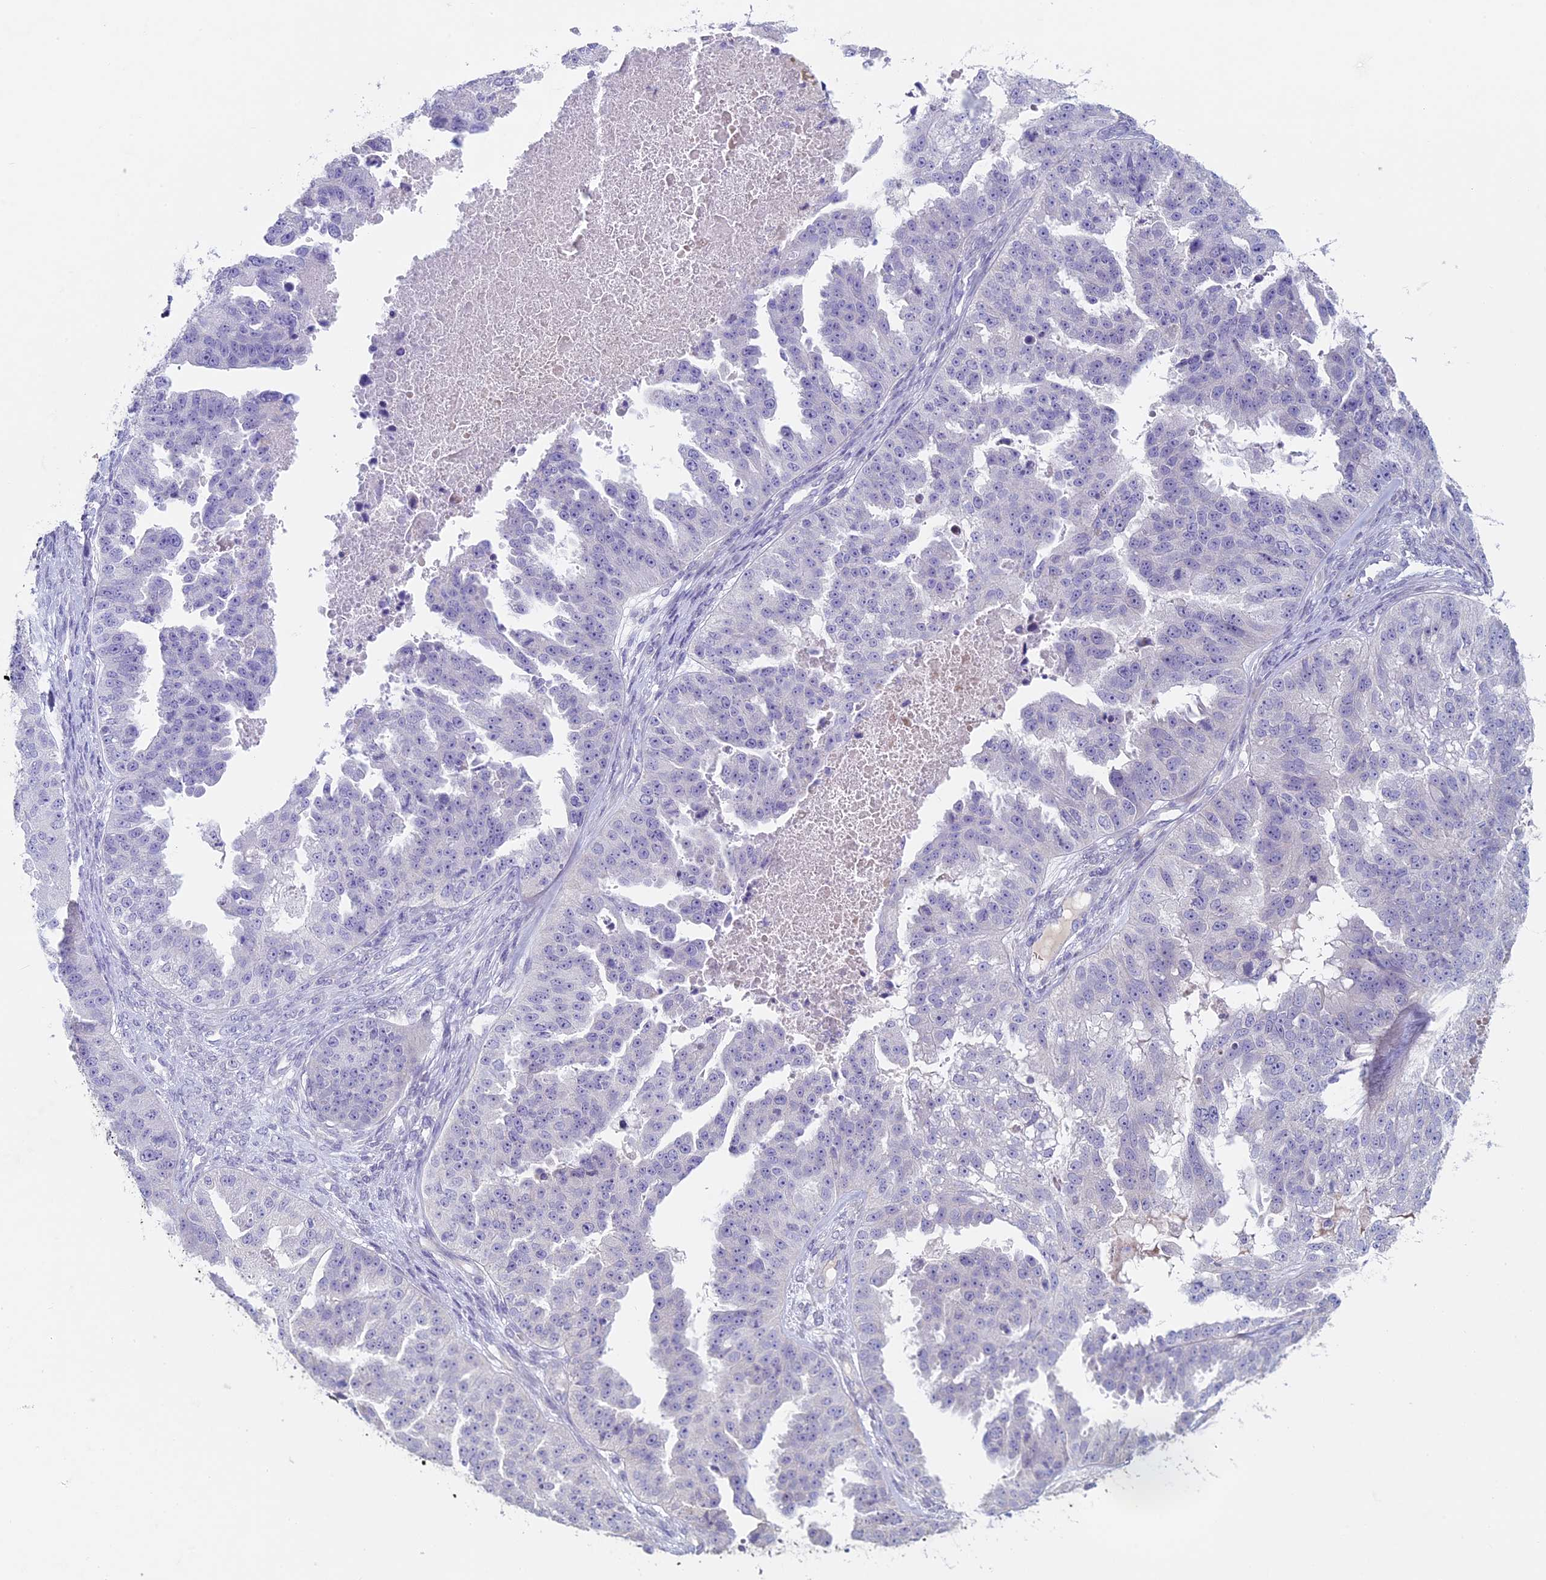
{"staining": {"intensity": "negative", "quantity": "none", "location": "none"}, "tissue": "ovarian cancer", "cell_type": "Tumor cells", "image_type": "cancer", "snomed": [{"axis": "morphology", "description": "Cystadenocarcinoma, serous, NOS"}, {"axis": "topography", "description": "Ovary"}], "caption": "Immunohistochemistry of ovarian cancer (serous cystadenocarcinoma) shows no positivity in tumor cells. (DAB IHC visualized using brightfield microscopy, high magnification).", "gene": "RCCD1", "patient": {"sex": "female", "age": 58}}